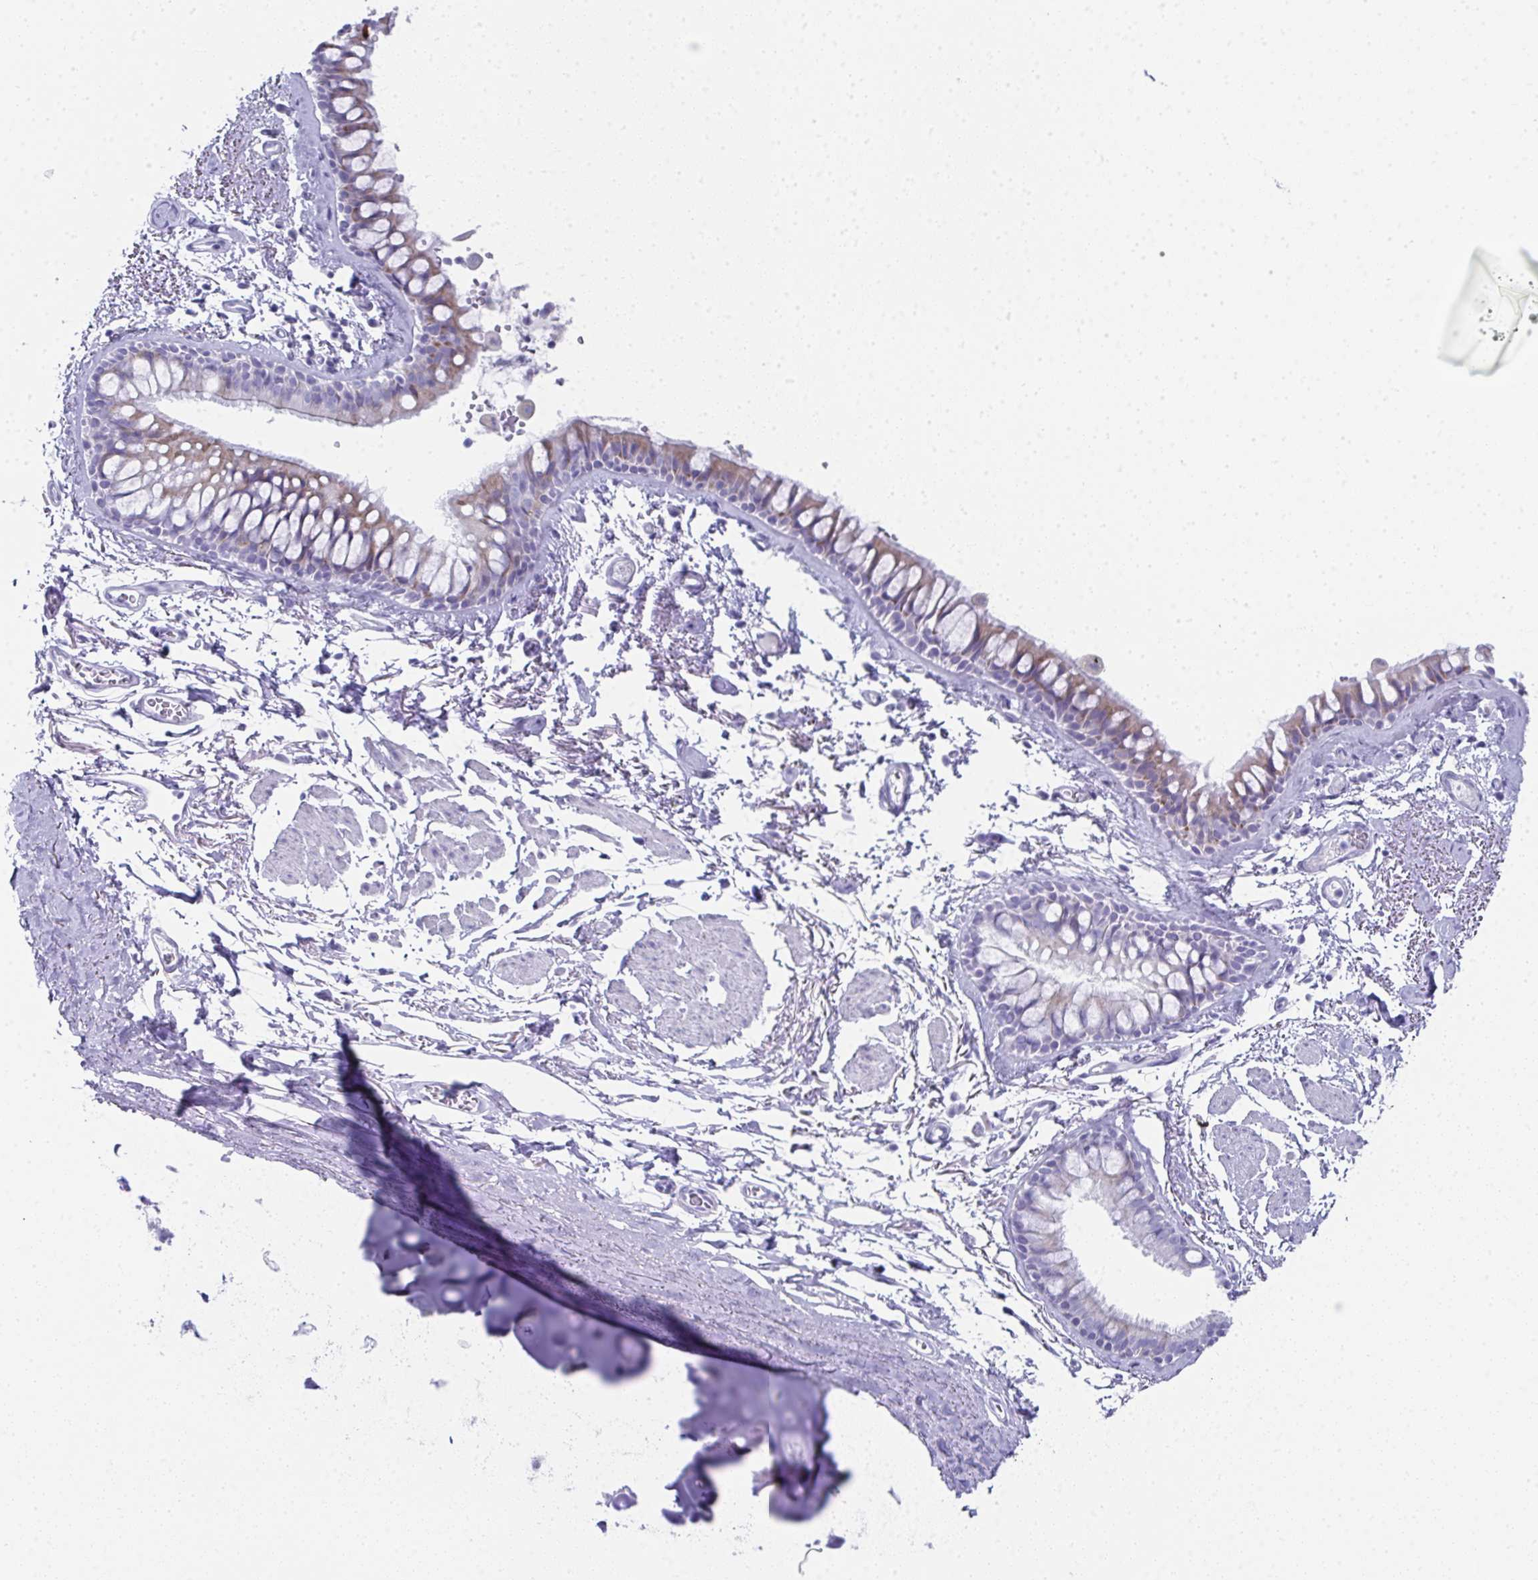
{"staining": {"intensity": "weak", "quantity": "25%-75%", "location": "cytoplasmic/membranous"}, "tissue": "bronchus", "cell_type": "Respiratory epithelial cells", "image_type": "normal", "snomed": [{"axis": "morphology", "description": "Normal tissue, NOS"}, {"axis": "topography", "description": "Cartilage tissue"}, {"axis": "topography", "description": "Bronchus"}], "caption": "Protein expression analysis of benign bronchus exhibits weak cytoplasmic/membranous positivity in approximately 25%-75% of respiratory epithelial cells. (DAB (3,3'-diaminobenzidine) IHC, brown staining for protein, blue staining for nuclei).", "gene": "SYCP1", "patient": {"sex": "female", "age": 79}}